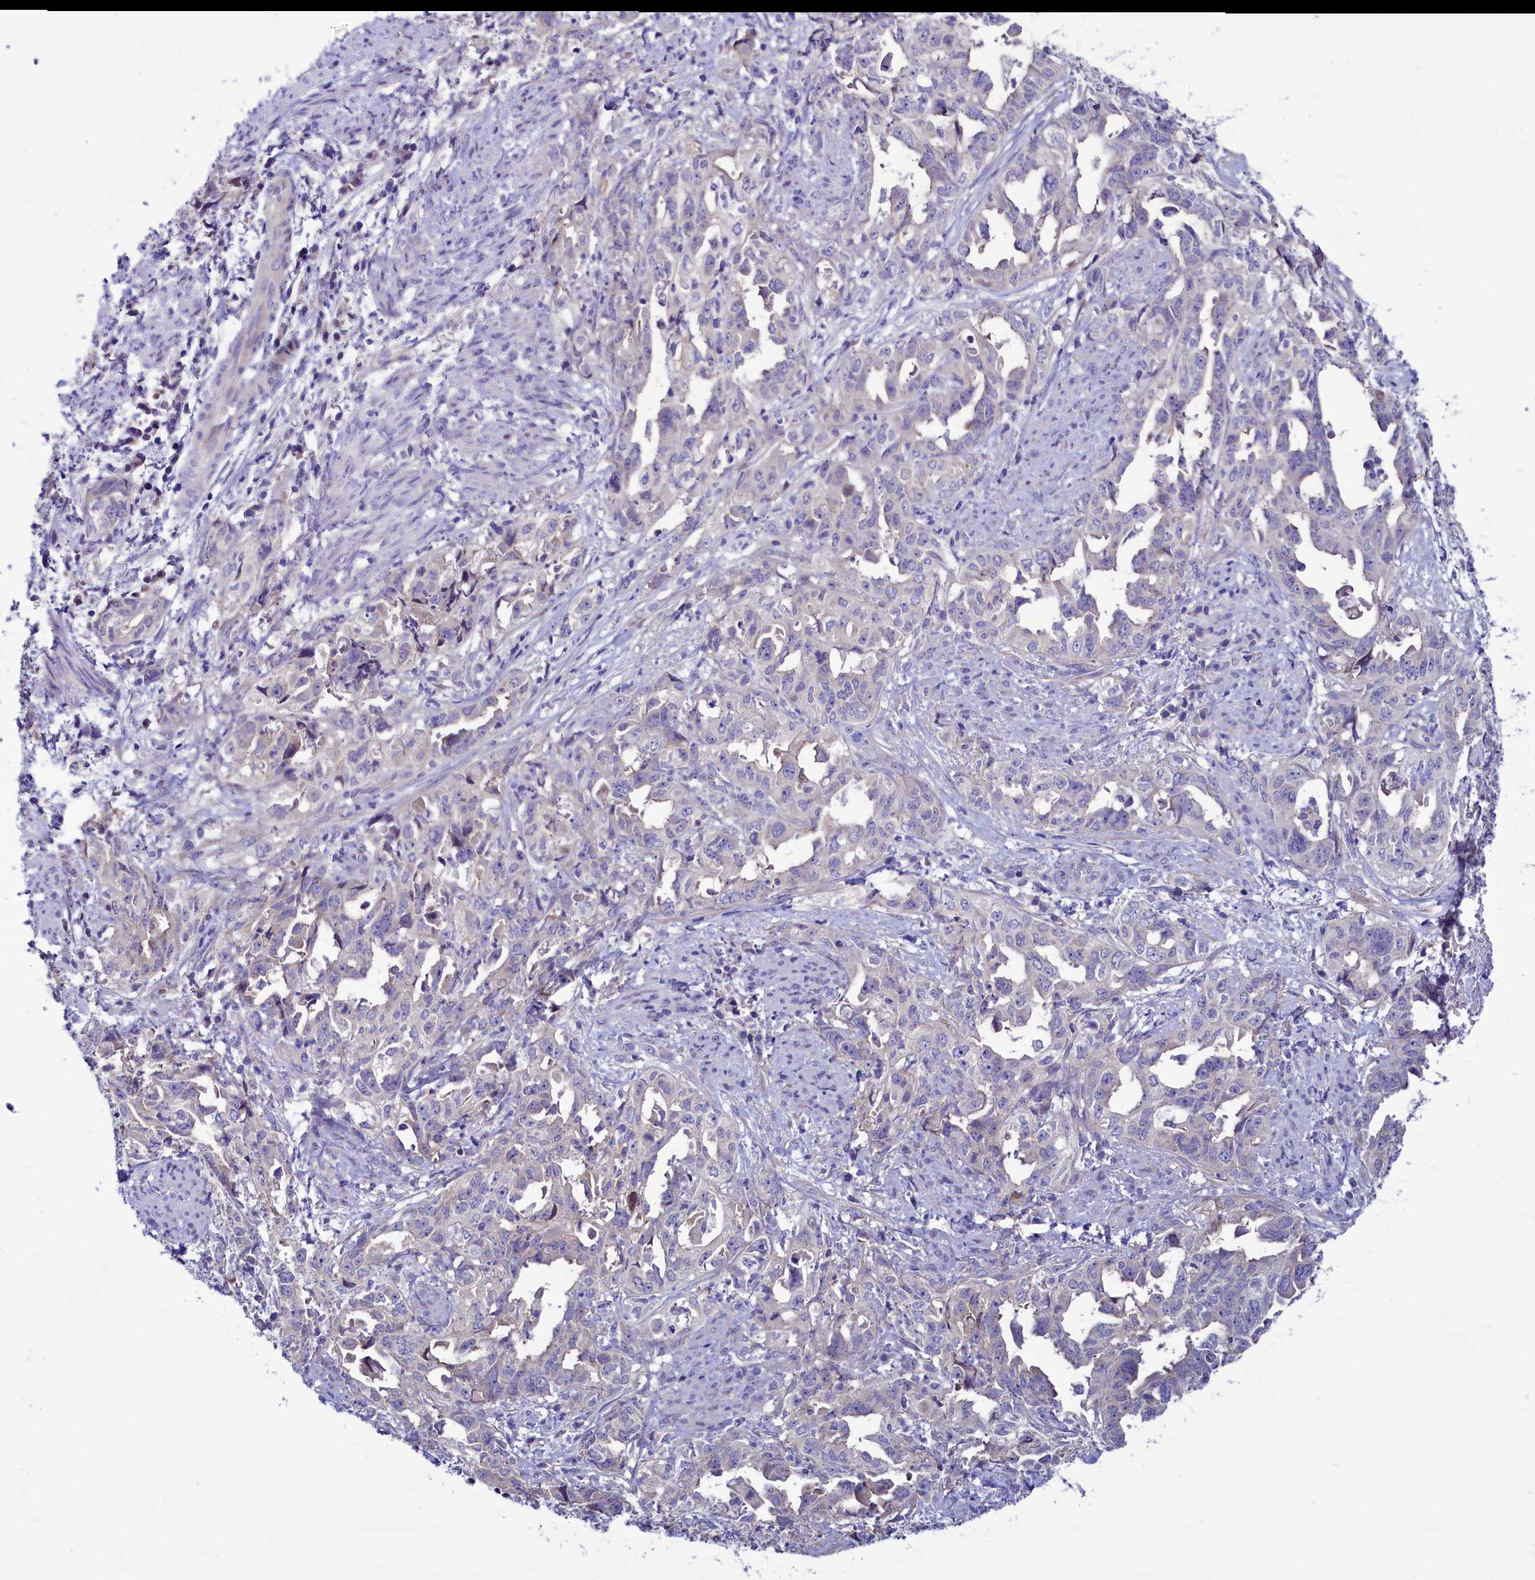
{"staining": {"intensity": "negative", "quantity": "none", "location": "none"}, "tissue": "endometrial cancer", "cell_type": "Tumor cells", "image_type": "cancer", "snomed": [{"axis": "morphology", "description": "Adenocarcinoma, NOS"}, {"axis": "topography", "description": "Endometrium"}], "caption": "Human endometrial cancer (adenocarcinoma) stained for a protein using immunohistochemistry exhibits no expression in tumor cells.", "gene": "KRBOX5", "patient": {"sex": "female", "age": 65}}